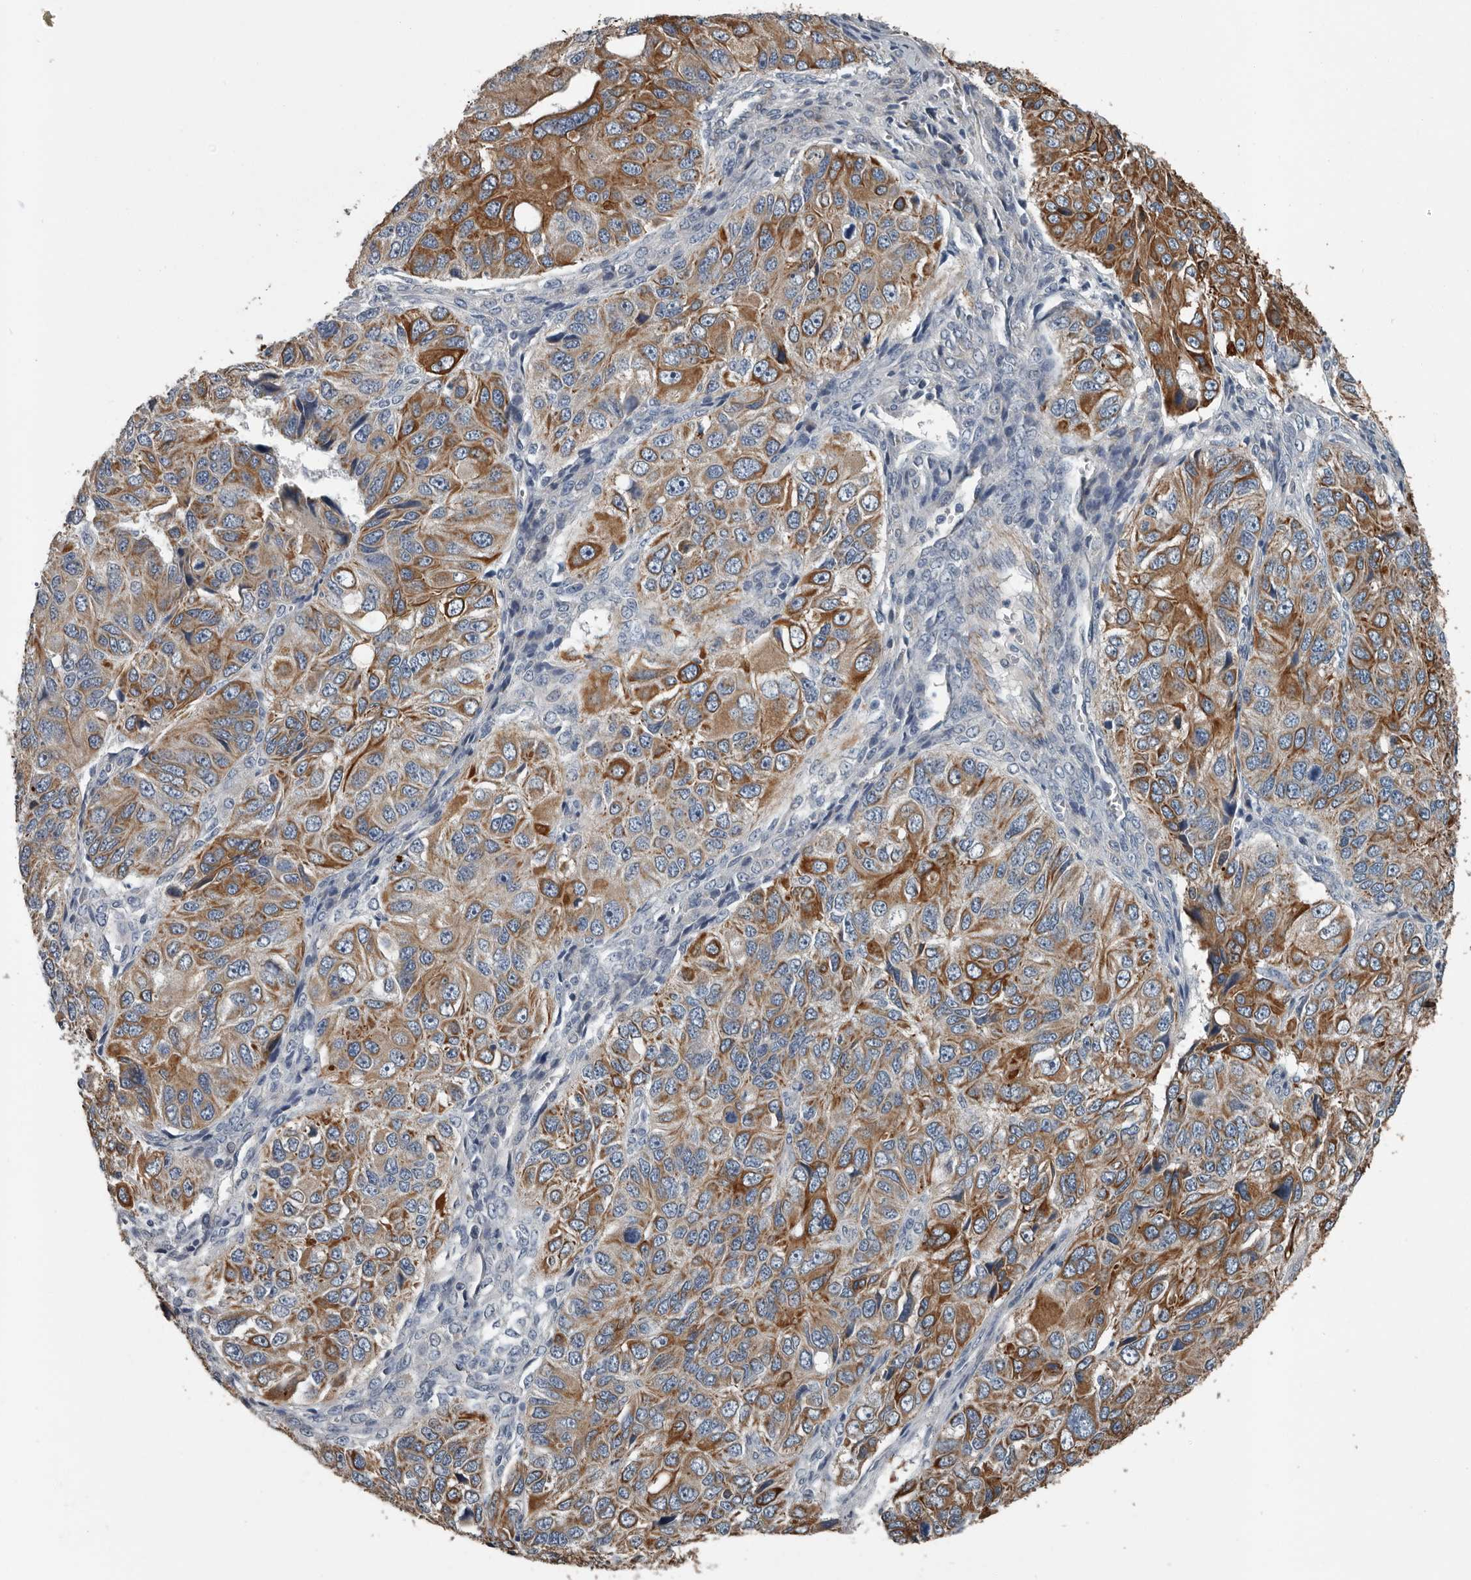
{"staining": {"intensity": "moderate", "quantity": ">75%", "location": "cytoplasmic/membranous"}, "tissue": "ovarian cancer", "cell_type": "Tumor cells", "image_type": "cancer", "snomed": [{"axis": "morphology", "description": "Carcinoma, endometroid"}, {"axis": "topography", "description": "Ovary"}], "caption": "Immunohistochemistry micrograph of human ovarian cancer stained for a protein (brown), which displays medium levels of moderate cytoplasmic/membranous positivity in approximately >75% of tumor cells.", "gene": "DPY19L4", "patient": {"sex": "female", "age": 51}}